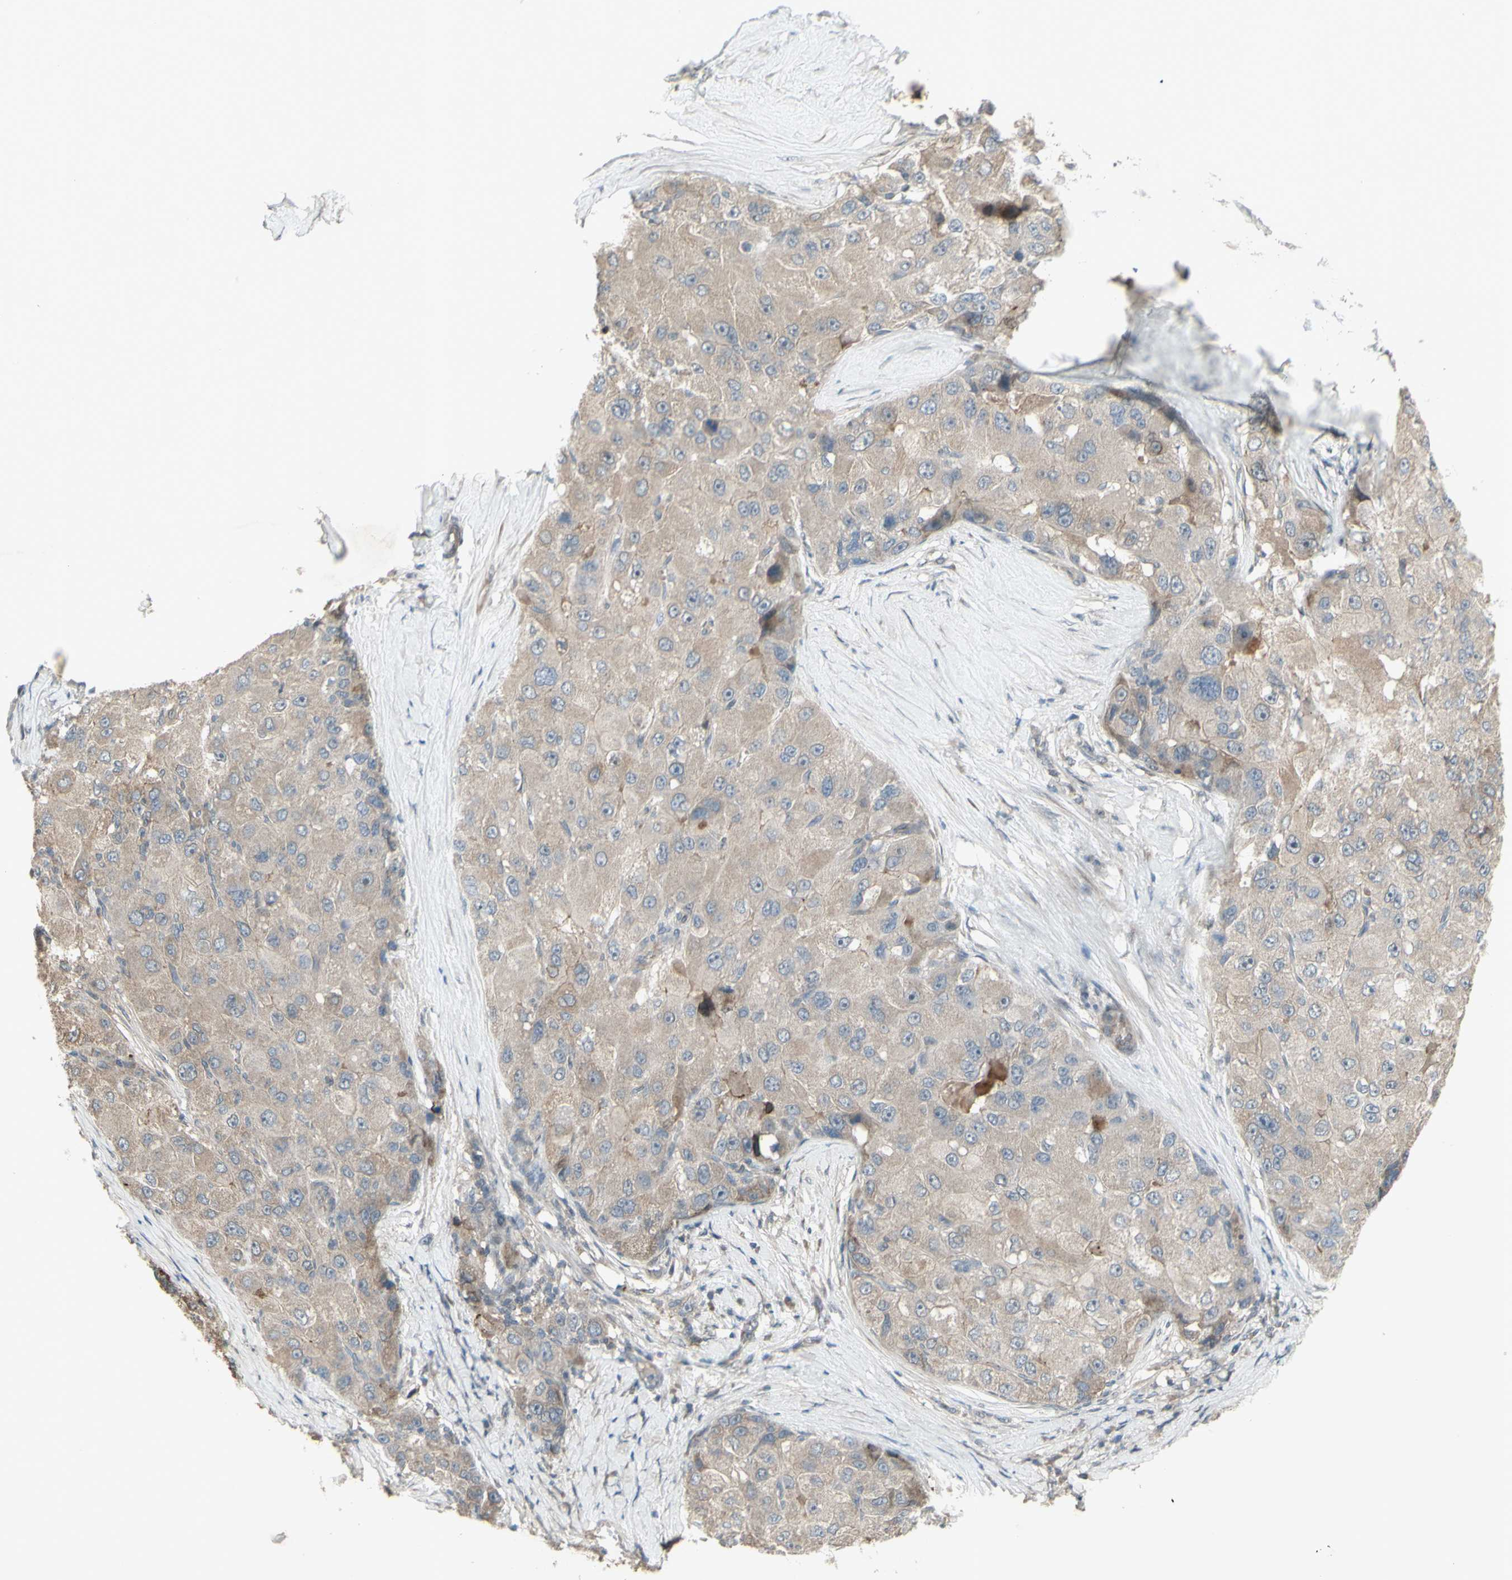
{"staining": {"intensity": "weak", "quantity": ">75%", "location": "cytoplasmic/membranous"}, "tissue": "liver cancer", "cell_type": "Tumor cells", "image_type": "cancer", "snomed": [{"axis": "morphology", "description": "Carcinoma, Hepatocellular, NOS"}, {"axis": "topography", "description": "Liver"}], "caption": "About >75% of tumor cells in human liver hepatocellular carcinoma demonstrate weak cytoplasmic/membranous protein expression as visualized by brown immunohistochemical staining.", "gene": "GRAMD1B", "patient": {"sex": "male", "age": 80}}